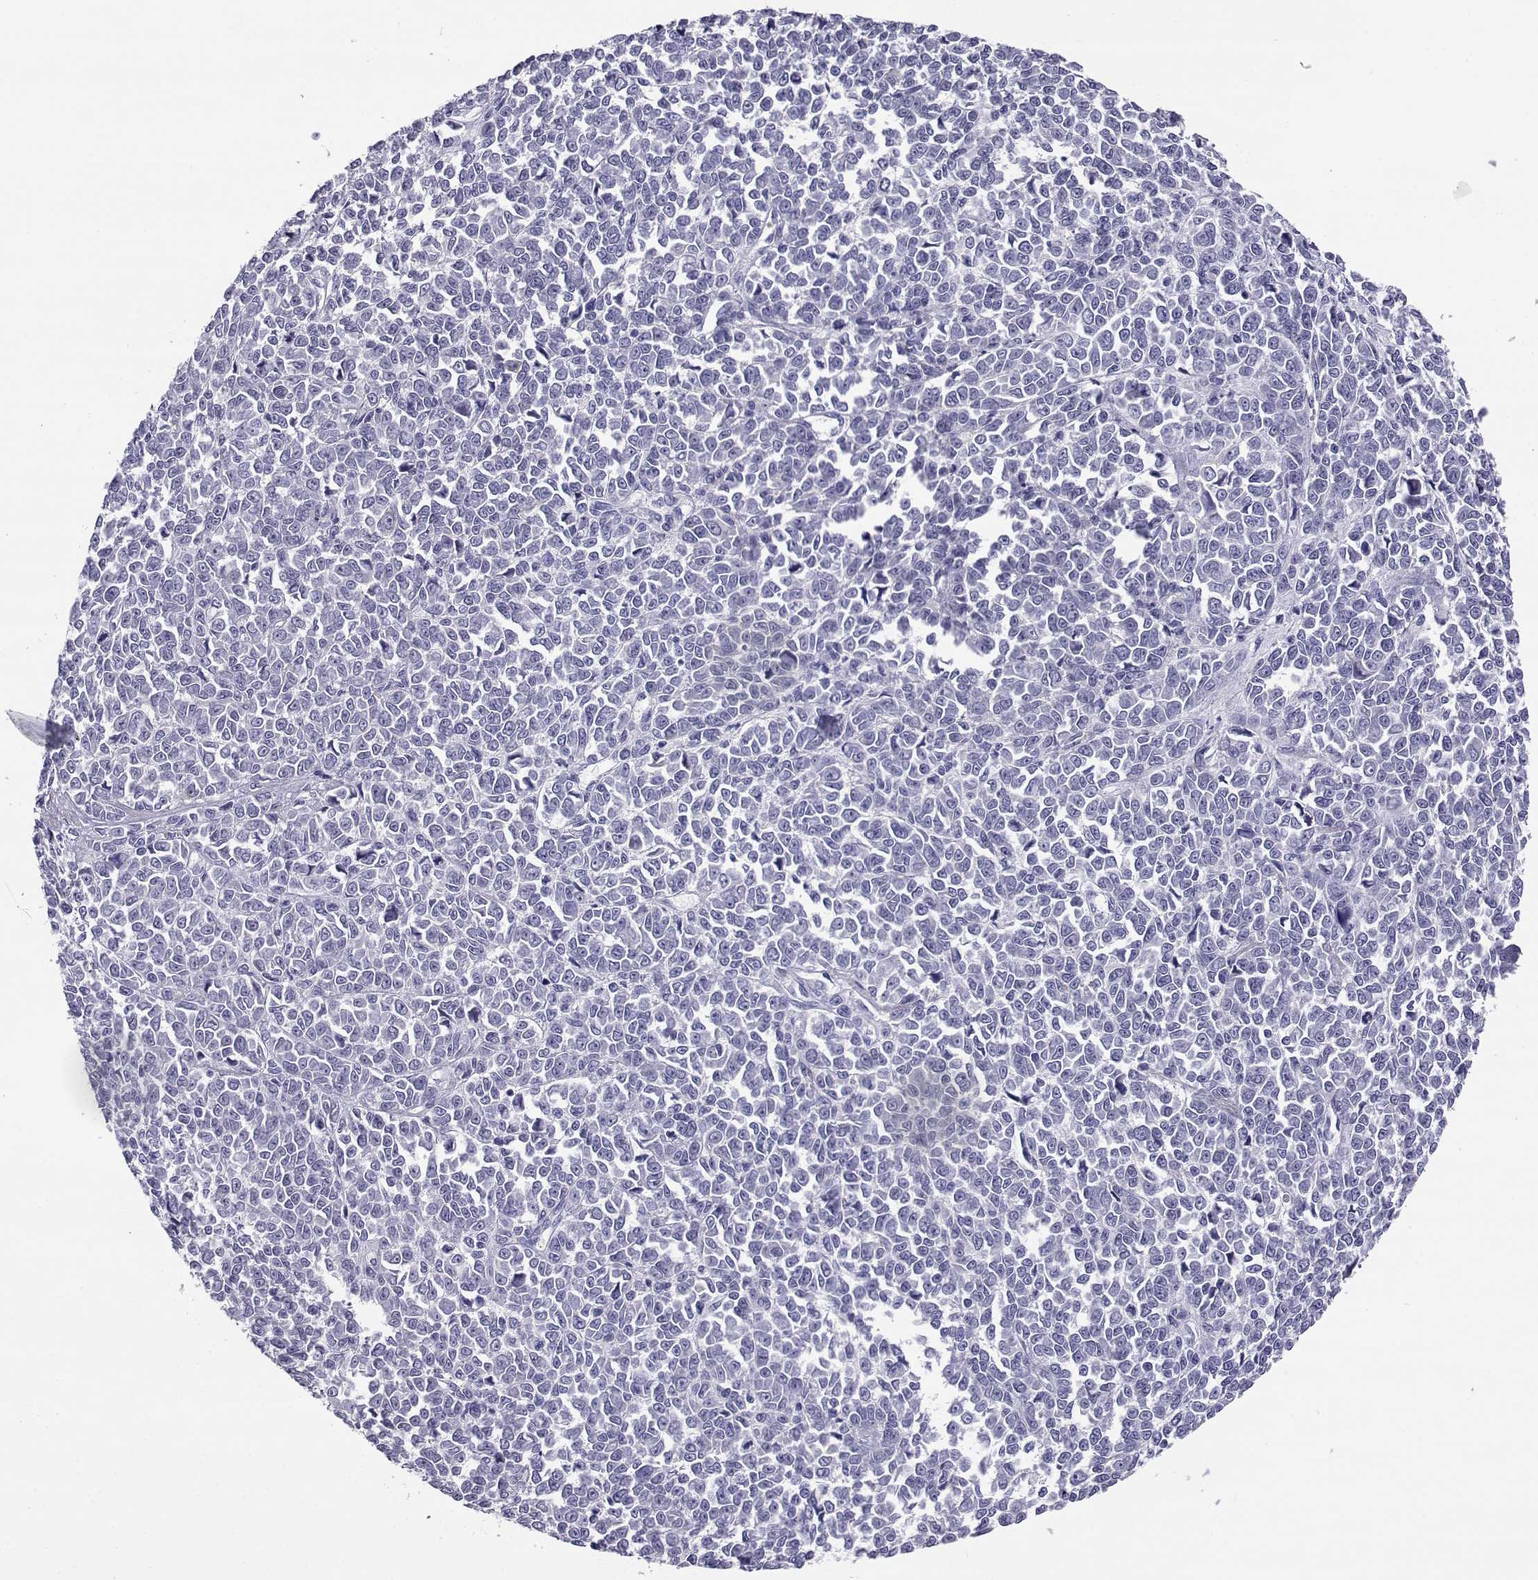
{"staining": {"intensity": "negative", "quantity": "none", "location": "none"}, "tissue": "melanoma", "cell_type": "Tumor cells", "image_type": "cancer", "snomed": [{"axis": "morphology", "description": "Malignant melanoma, NOS"}, {"axis": "topography", "description": "Skin"}], "caption": "Tumor cells show no significant protein expression in malignant melanoma. (Brightfield microscopy of DAB IHC at high magnification).", "gene": "CABS1", "patient": {"sex": "female", "age": 95}}